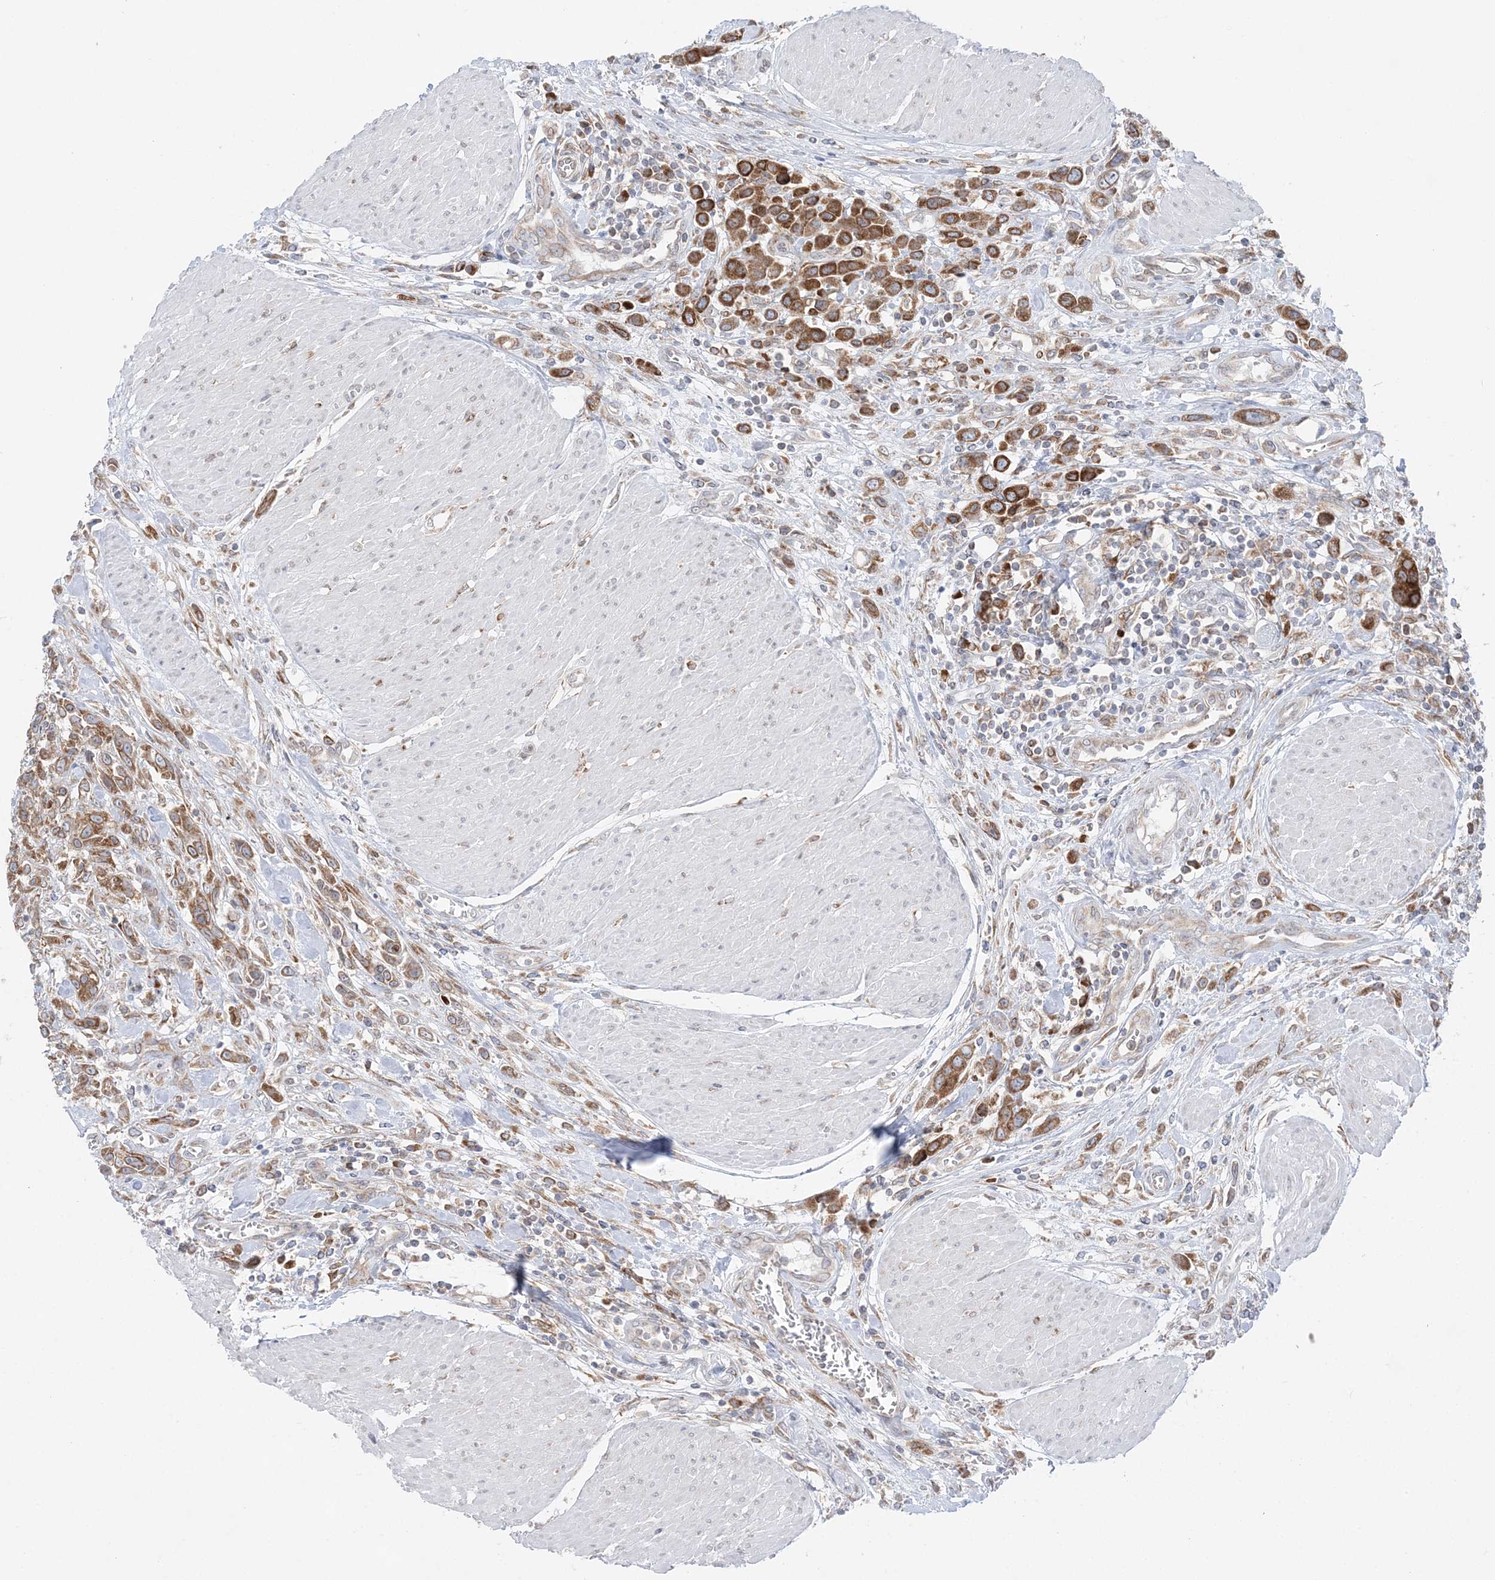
{"staining": {"intensity": "moderate", "quantity": ">75%", "location": "cytoplasmic/membranous"}, "tissue": "urothelial cancer", "cell_type": "Tumor cells", "image_type": "cancer", "snomed": [{"axis": "morphology", "description": "Urothelial carcinoma, High grade"}, {"axis": "topography", "description": "Urinary bladder"}], "caption": "Moderate cytoplasmic/membranous positivity is seen in approximately >75% of tumor cells in urothelial cancer.", "gene": "TMED10", "patient": {"sex": "male", "age": 50}}